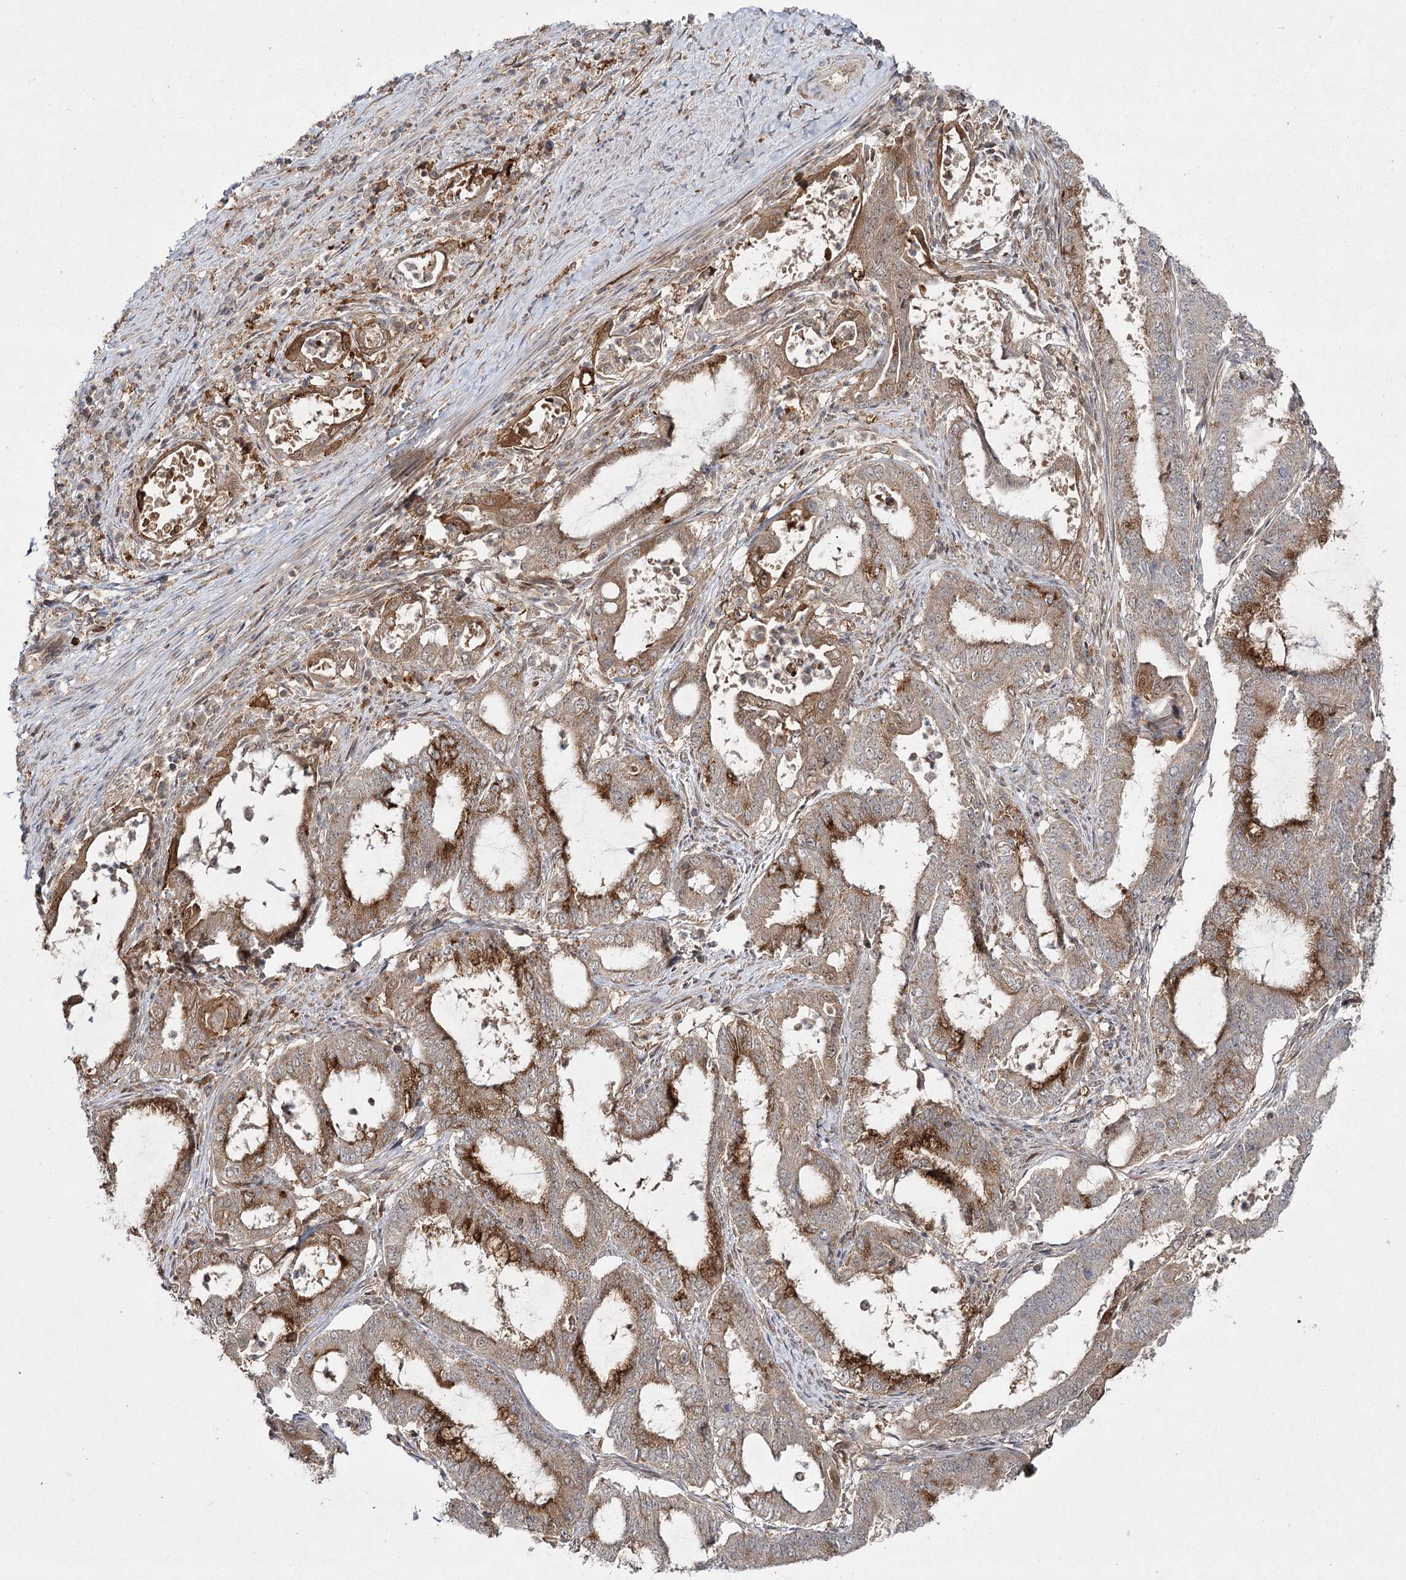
{"staining": {"intensity": "moderate", "quantity": ">75%", "location": "cytoplasmic/membranous"}, "tissue": "endometrial cancer", "cell_type": "Tumor cells", "image_type": "cancer", "snomed": [{"axis": "morphology", "description": "Adenocarcinoma, NOS"}, {"axis": "topography", "description": "Endometrium"}], "caption": "Tumor cells display medium levels of moderate cytoplasmic/membranous positivity in about >75% of cells in human adenocarcinoma (endometrial).", "gene": "WDR44", "patient": {"sex": "female", "age": 51}}